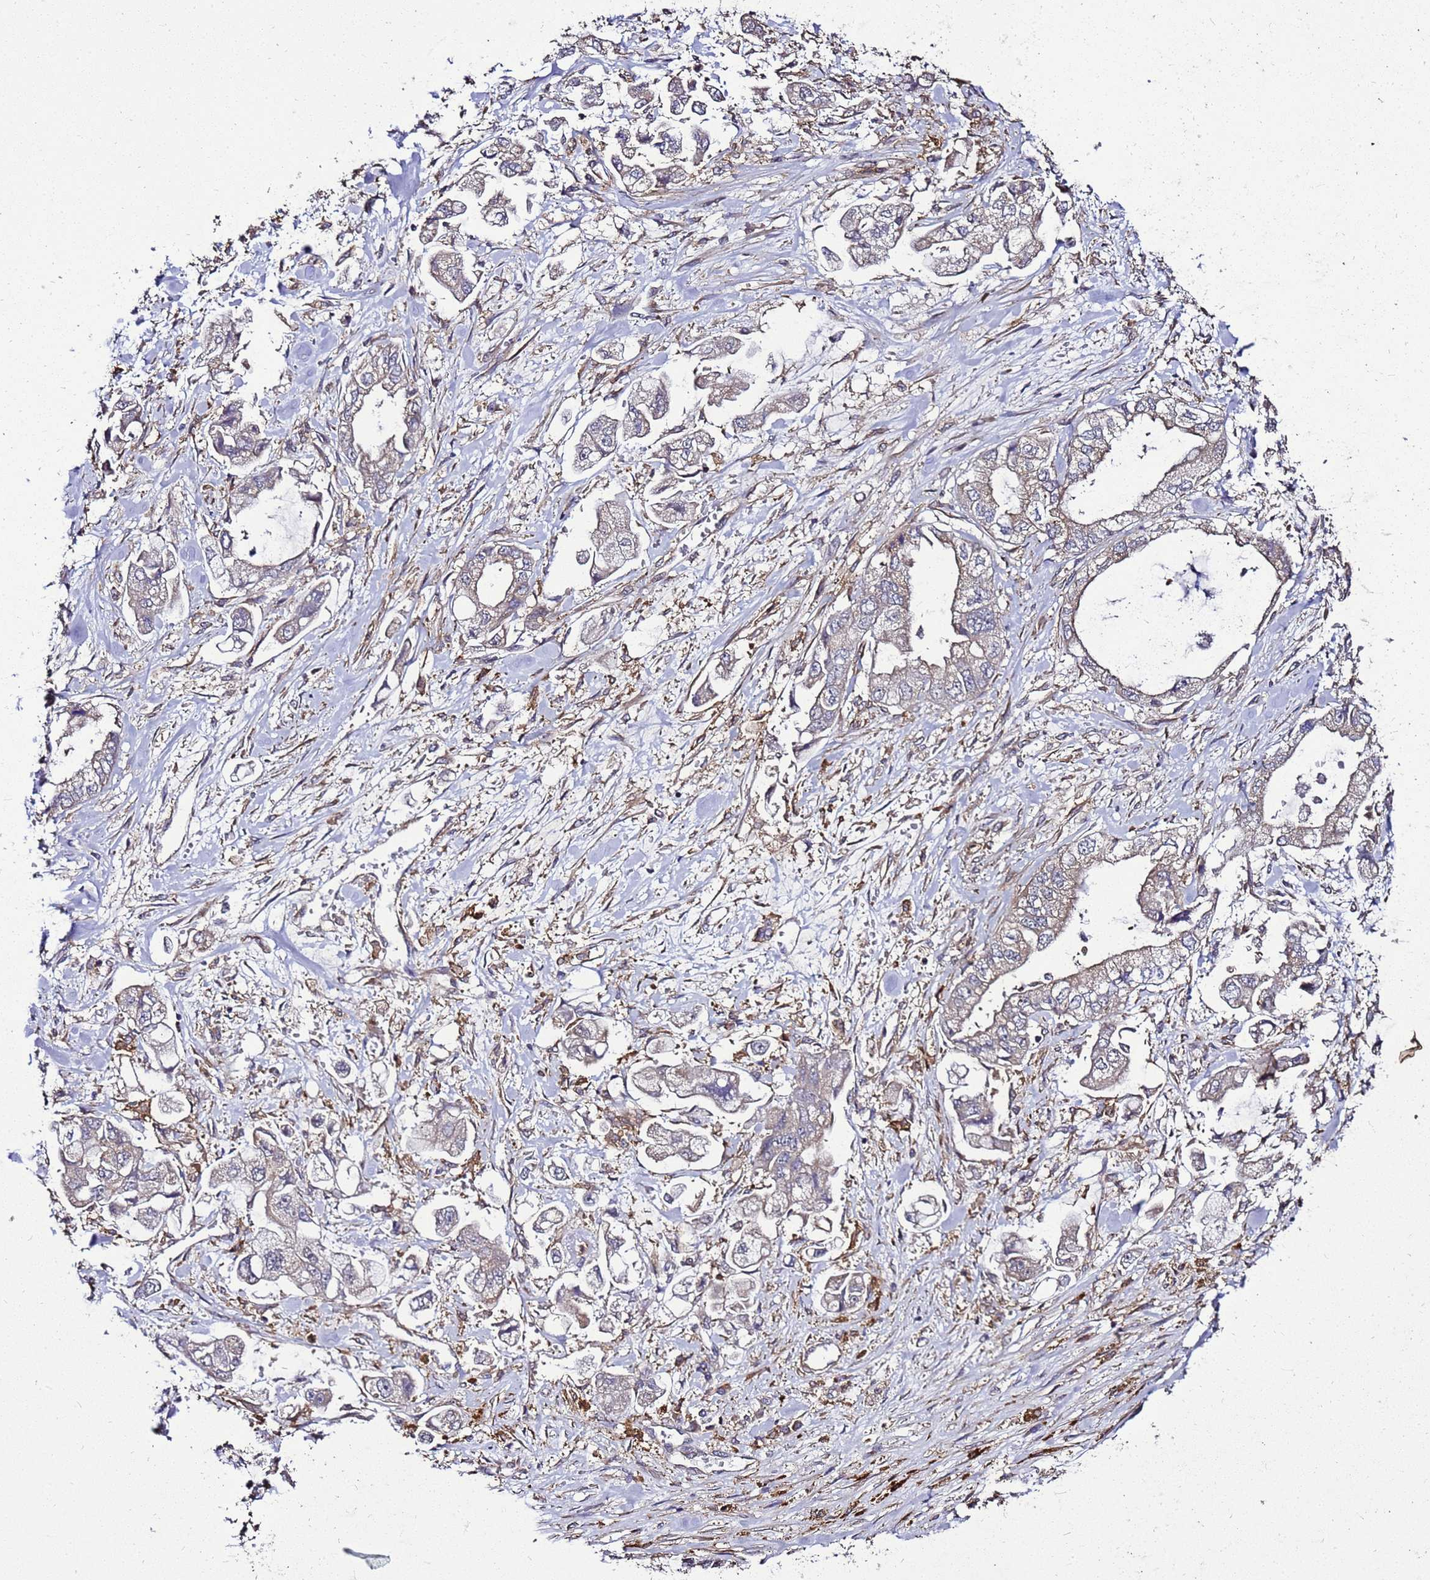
{"staining": {"intensity": "negative", "quantity": "none", "location": "none"}, "tissue": "stomach cancer", "cell_type": "Tumor cells", "image_type": "cancer", "snomed": [{"axis": "morphology", "description": "Adenocarcinoma, NOS"}, {"axis": "topography", "description": "Stomach"}], "caption": "IHC photomicrograph of neoplastic tissue: stomach cancer stained with DAB exhibits no significant protein positivity in tumor cells. (Stains: DAB (3,3'-diaminobenzidine) immunohistochemistry (IHC) with hematoxylin counter stain, Microscopy: brightfield microscopy at high magnification).", "gene": "TRABD", "patient": {"sex": "male", "age": 62}}